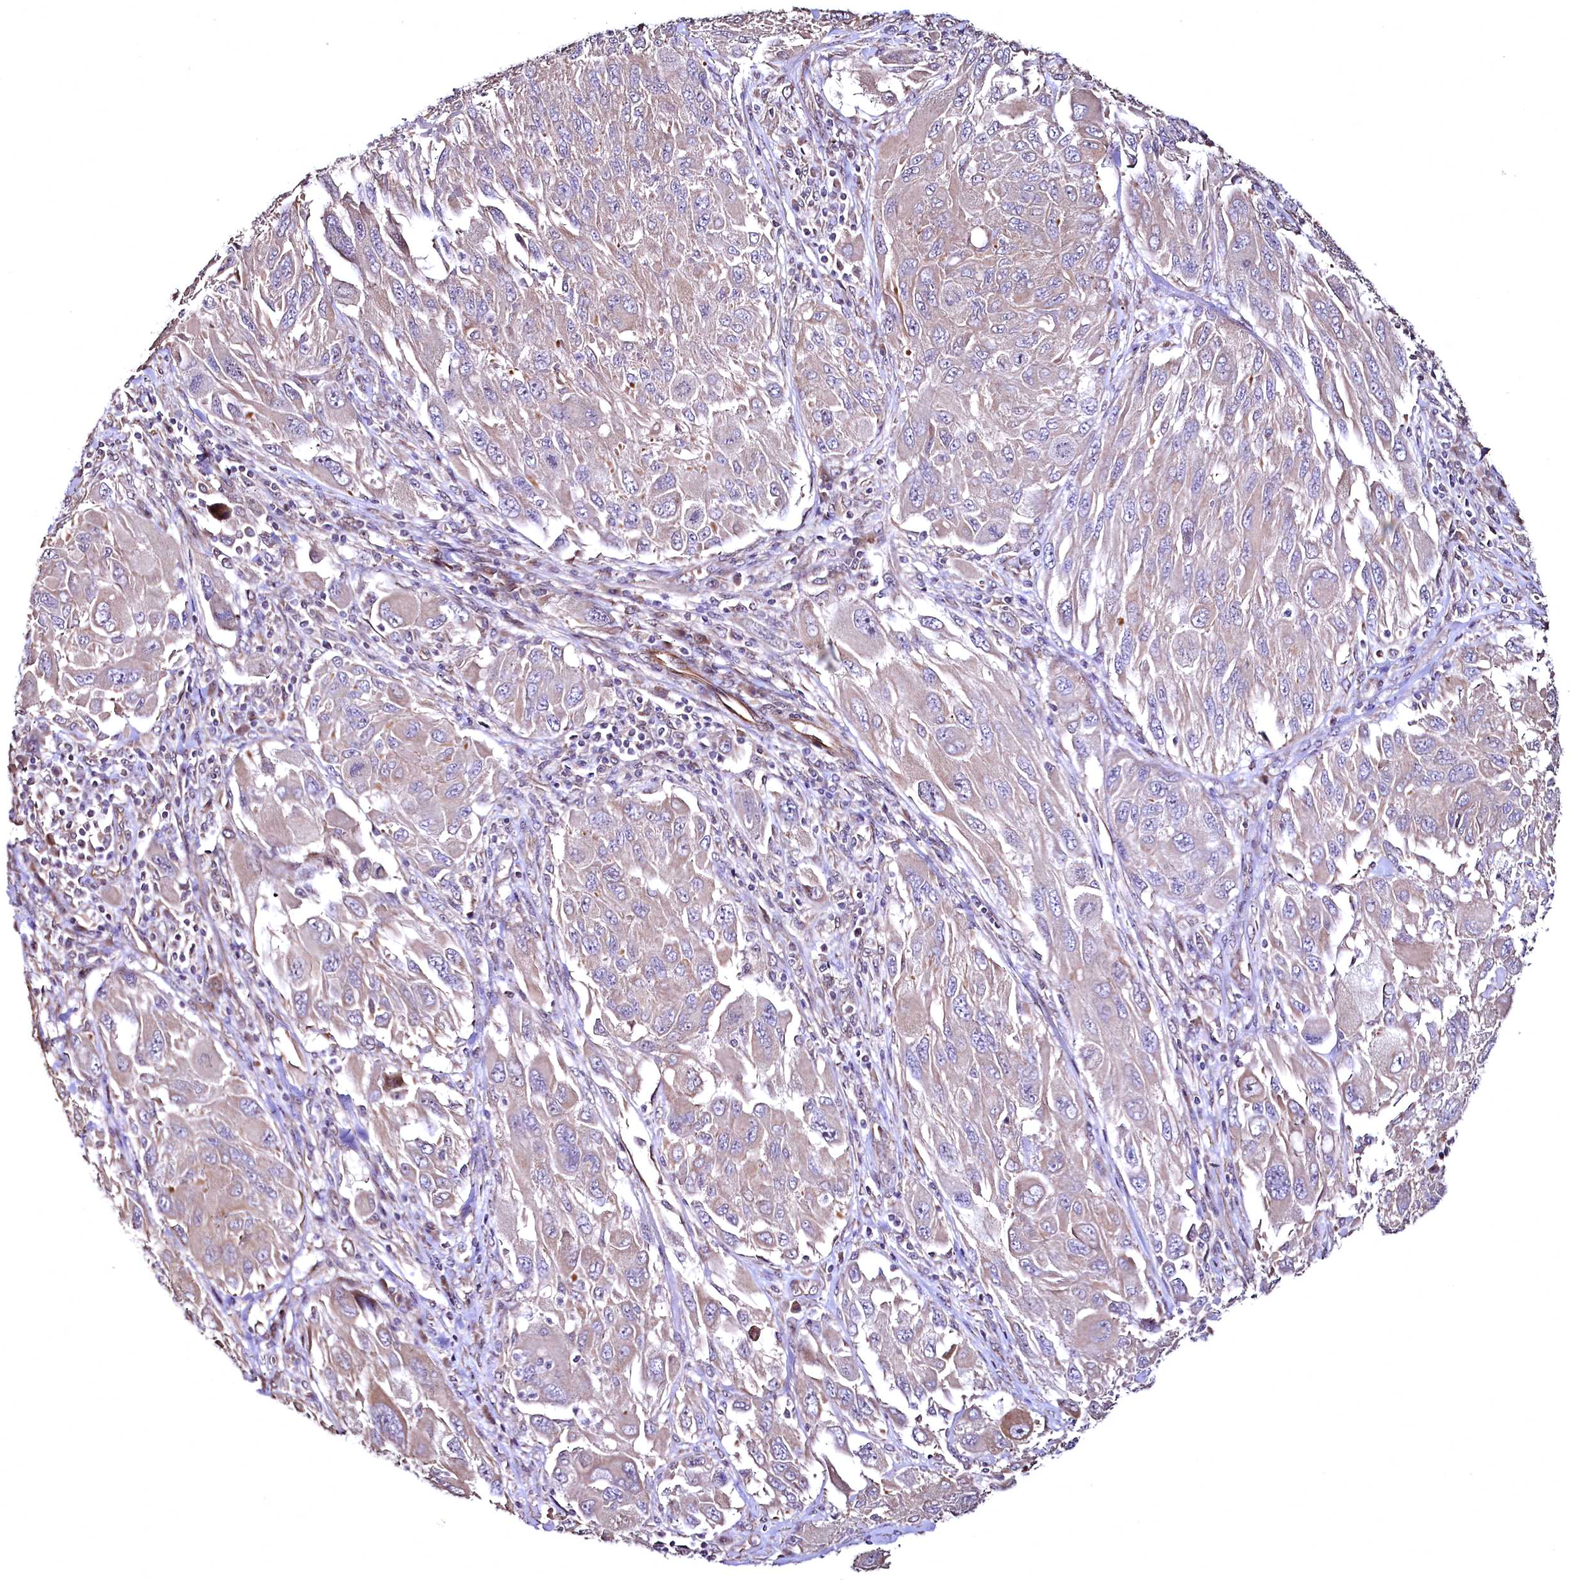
{"staining": {"intensity": "negative", "quantity": "none", "location": "none"}, "tissue": "melanoma", "cell_type": "Tumor cells", "image_type": "cancer", "snomed": [{"axis": "morphology", "description": "Malignant melanoma, NOS"}, {"axis": "topography", "description": "Skin"}], "caption": "The histopathology image exhibits no significant staining in tumor cells of malignant melanoma.", "gene": "TBCEL", "patient": {"sex": "female", "age": 91}}